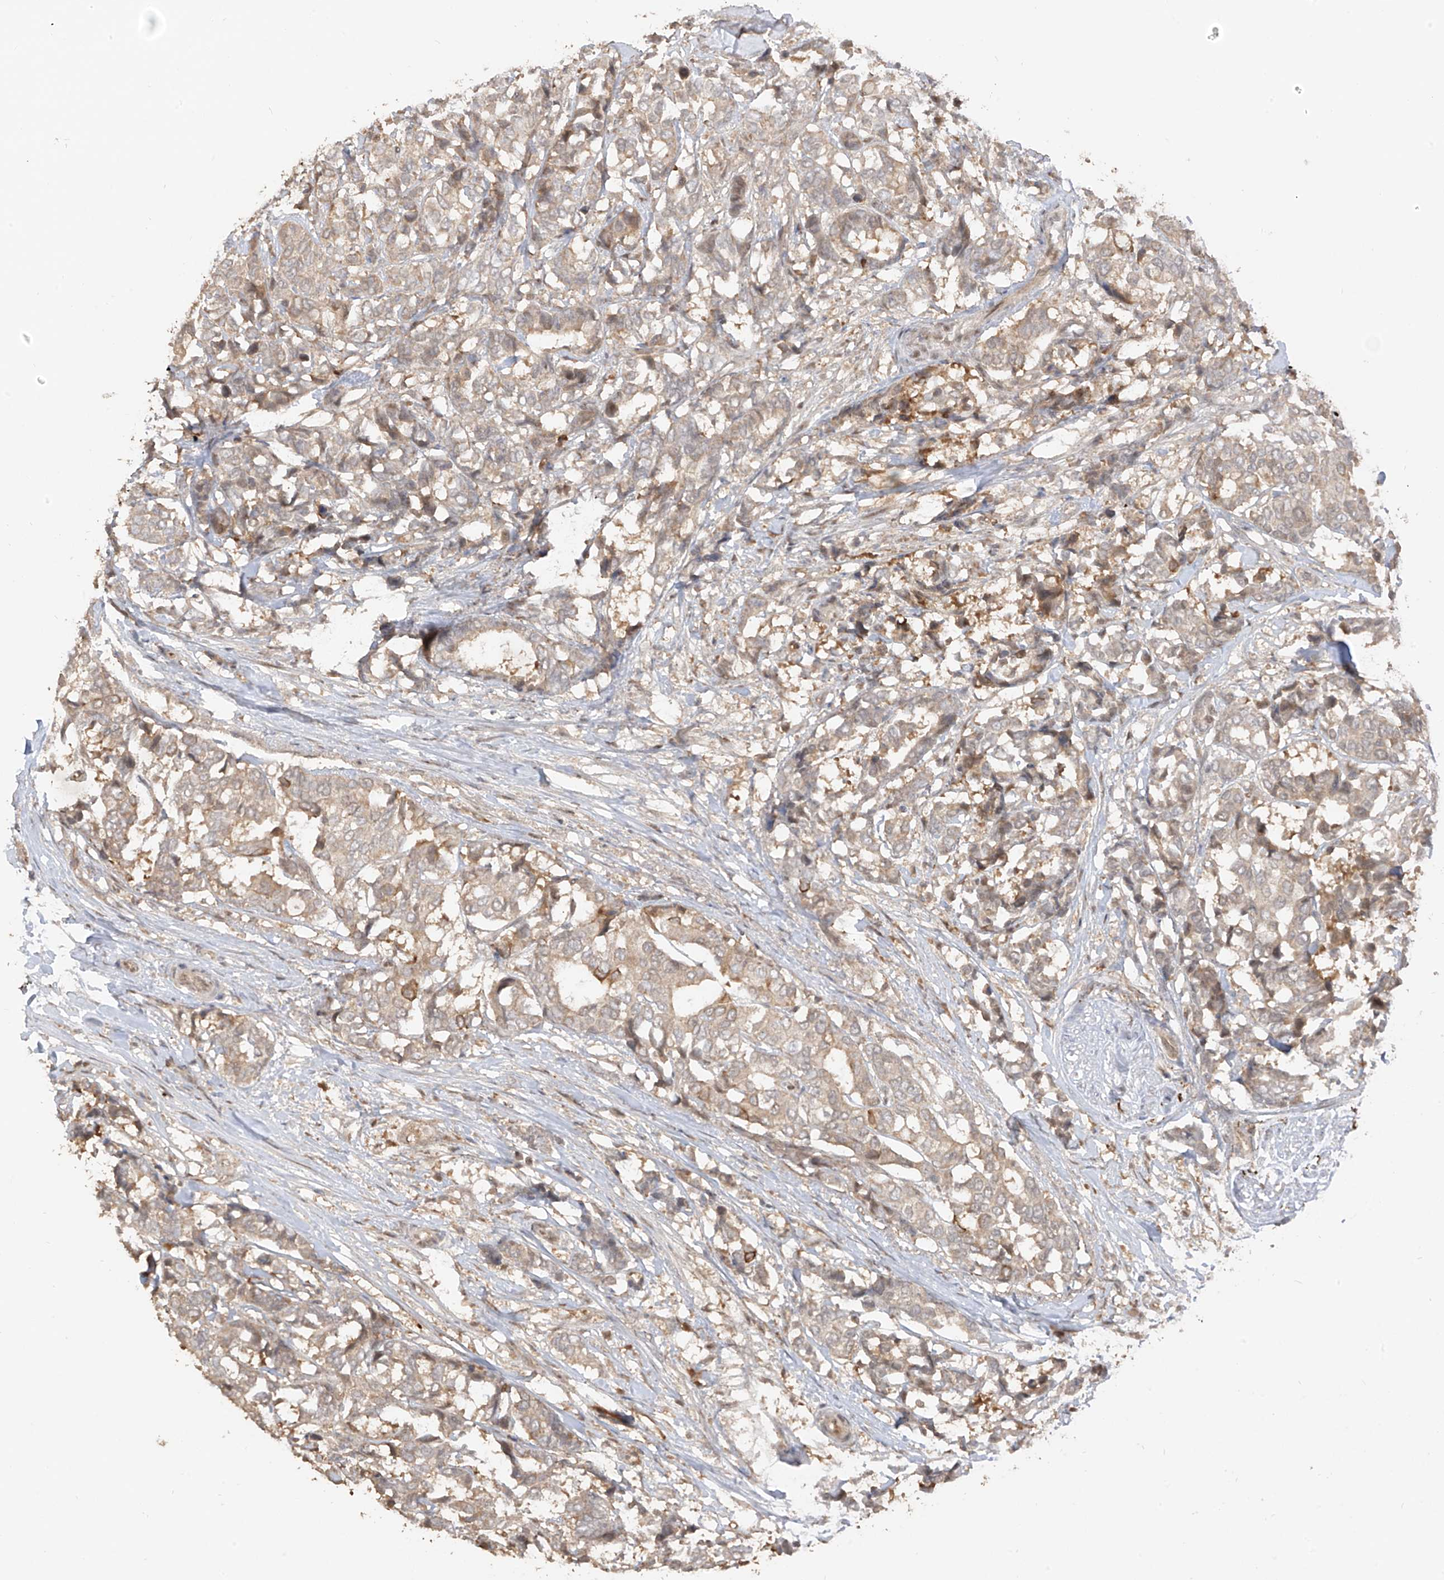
{"staining": {"intensity": "weak", "quantity": "<25%", "location": "cytoplasmic/membranous"}, "tissue": "breast cancer", "cell_type": "Tumor cells", "image_type": "cancer", "snomed": [{"axis": "morphology", "description": "Duct carcinoma"}, {"axis": "topography", "description": "Breast"}], "caption": "This is an immunohistochemistry histopathology image of breast cancer. There is no expression in tumor cells.", "gene": "COLGALT2", "patient": {"sex": "female", "age": 87}}